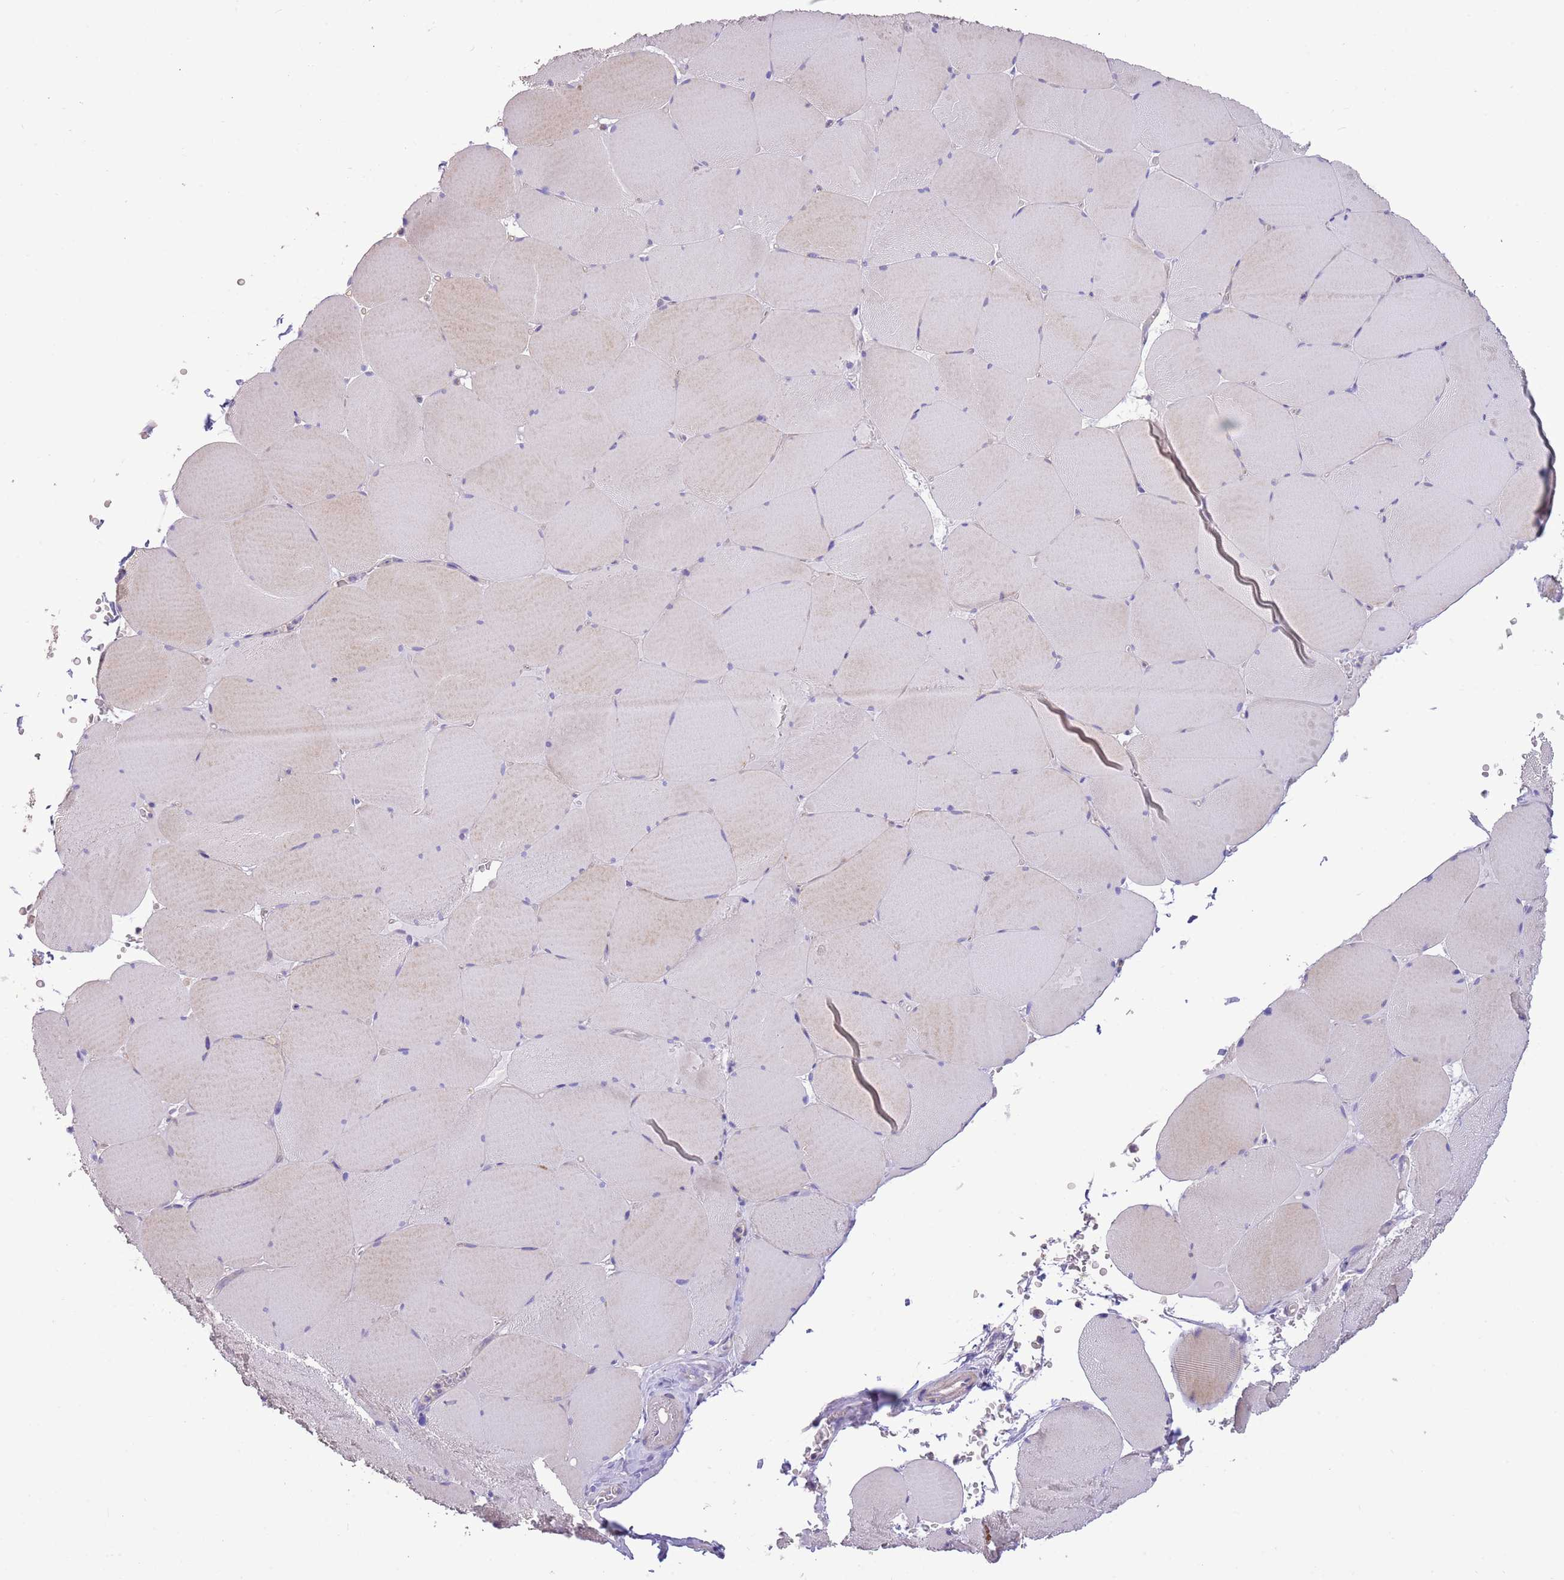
{"staining": {"intensity": "weak", "quantity": "25%-75%", "location": "cytoplasmic/membranous"}, "tissue": "skeletal muscle", "cell_type": "Myocytes", "image_type": "normal", "snomed": [{"axis": "morphology", "description": "Normal tissue, NOS"}, {"axis": "topography", "description": "Skeletal muscle"}, {"axis": "topography", "description": "Head-Neck"}], "caption": "A low amount of weak cytoplasmic/membranous expression is present in approximately 25%-75% of myocytes in unremarkable skeletal muscle. (DAB (3,3'-diaminobenzidine) IHC with brightfield microscopy, high magnification).", "gene": "SFTPA1", "patient": {"sex": "male", "age": 66}}